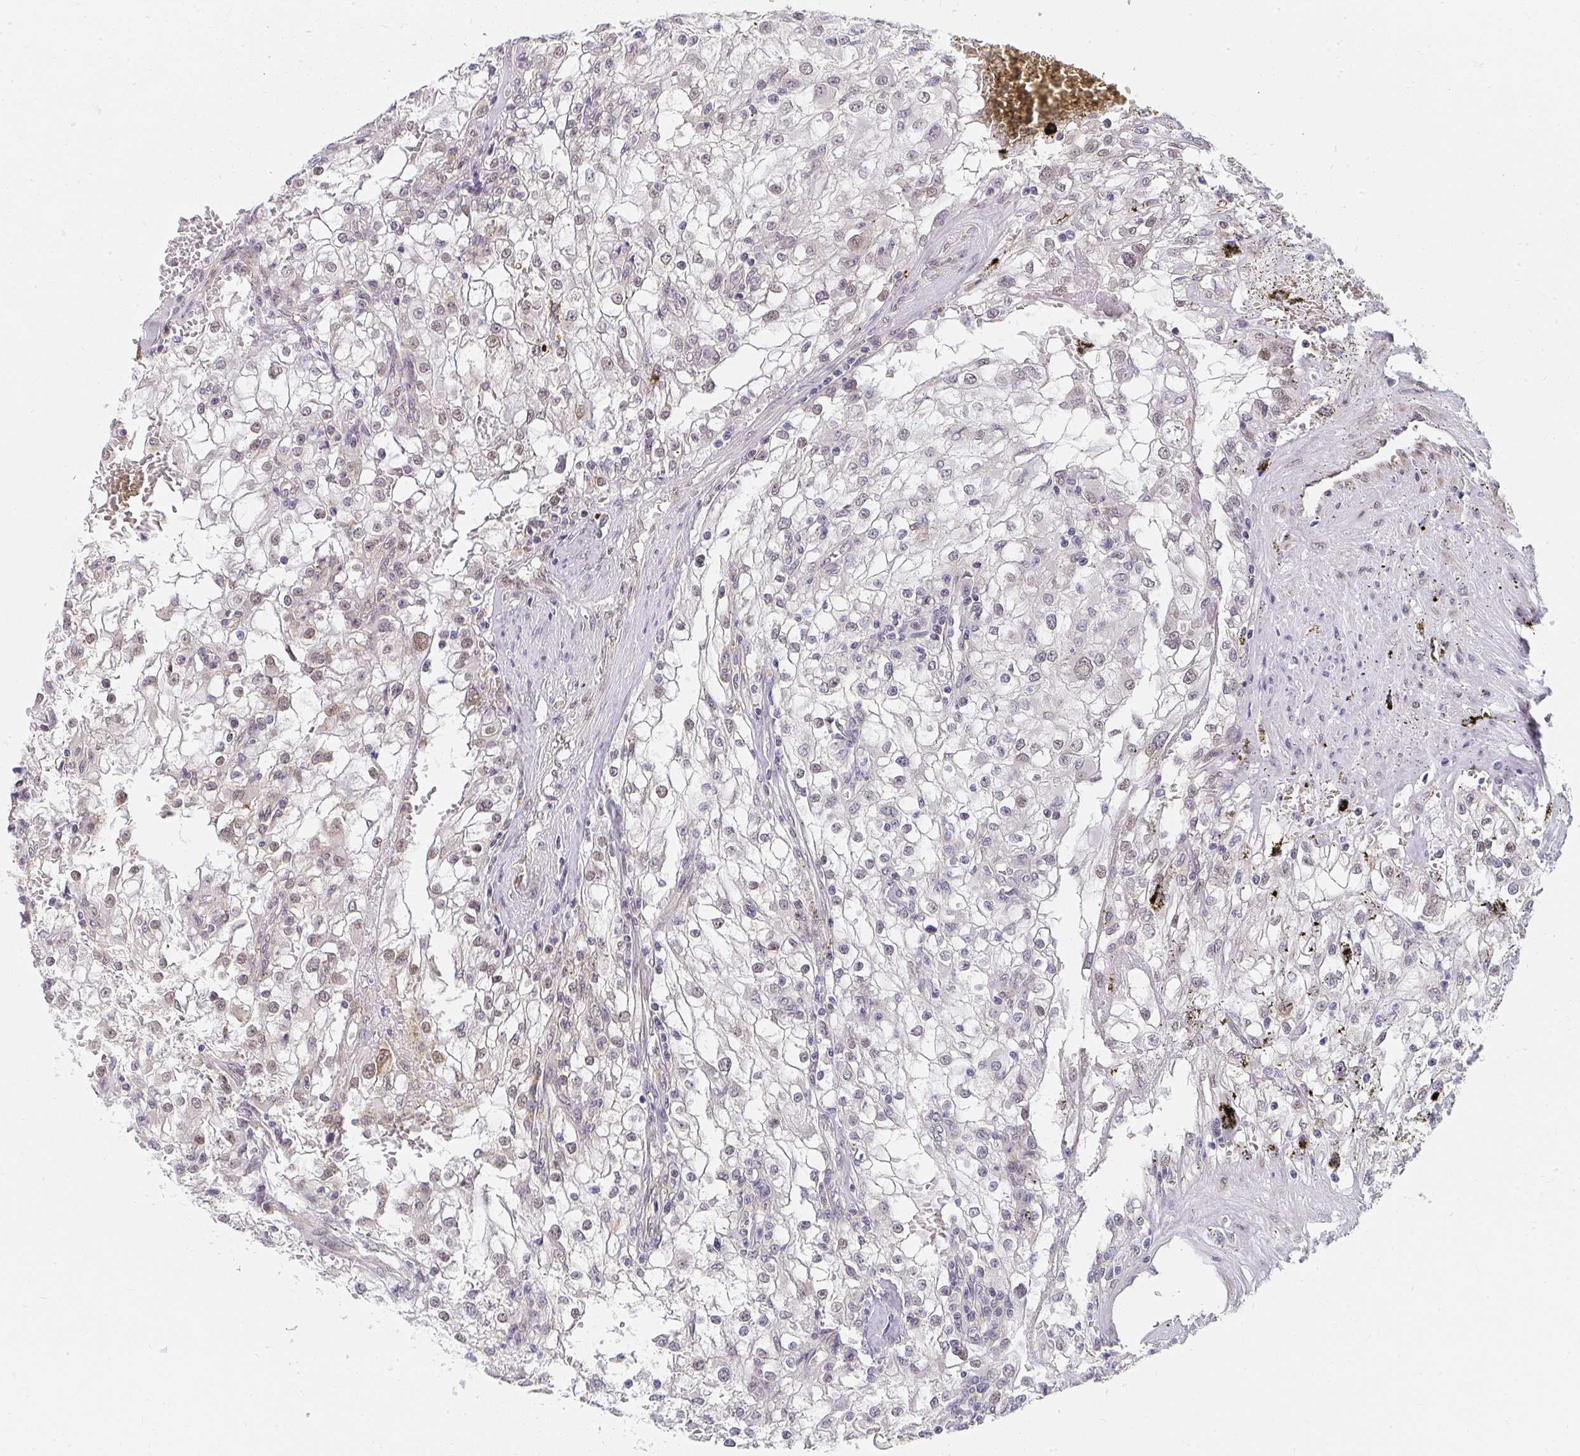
{"staining": {"intensity": "weak", "quantity": "<25%", "location": "nuclear"}, "tissue": "renal cancer", "cell_type": "Tumor cells", "image_type": "cancer", "snomed": [{"axis": "morphology", "description": "Adenocarcinoma, NOS"}, {"axis": "topography", "description": "Kidney"}], "caption": "Renal adenocarcinoma stained for a protein using immunohistochemistry demonstrates no positivity tumor cells.", "gene": "SYNCRIP", "patient": {"sex": "female", "age": 74}}